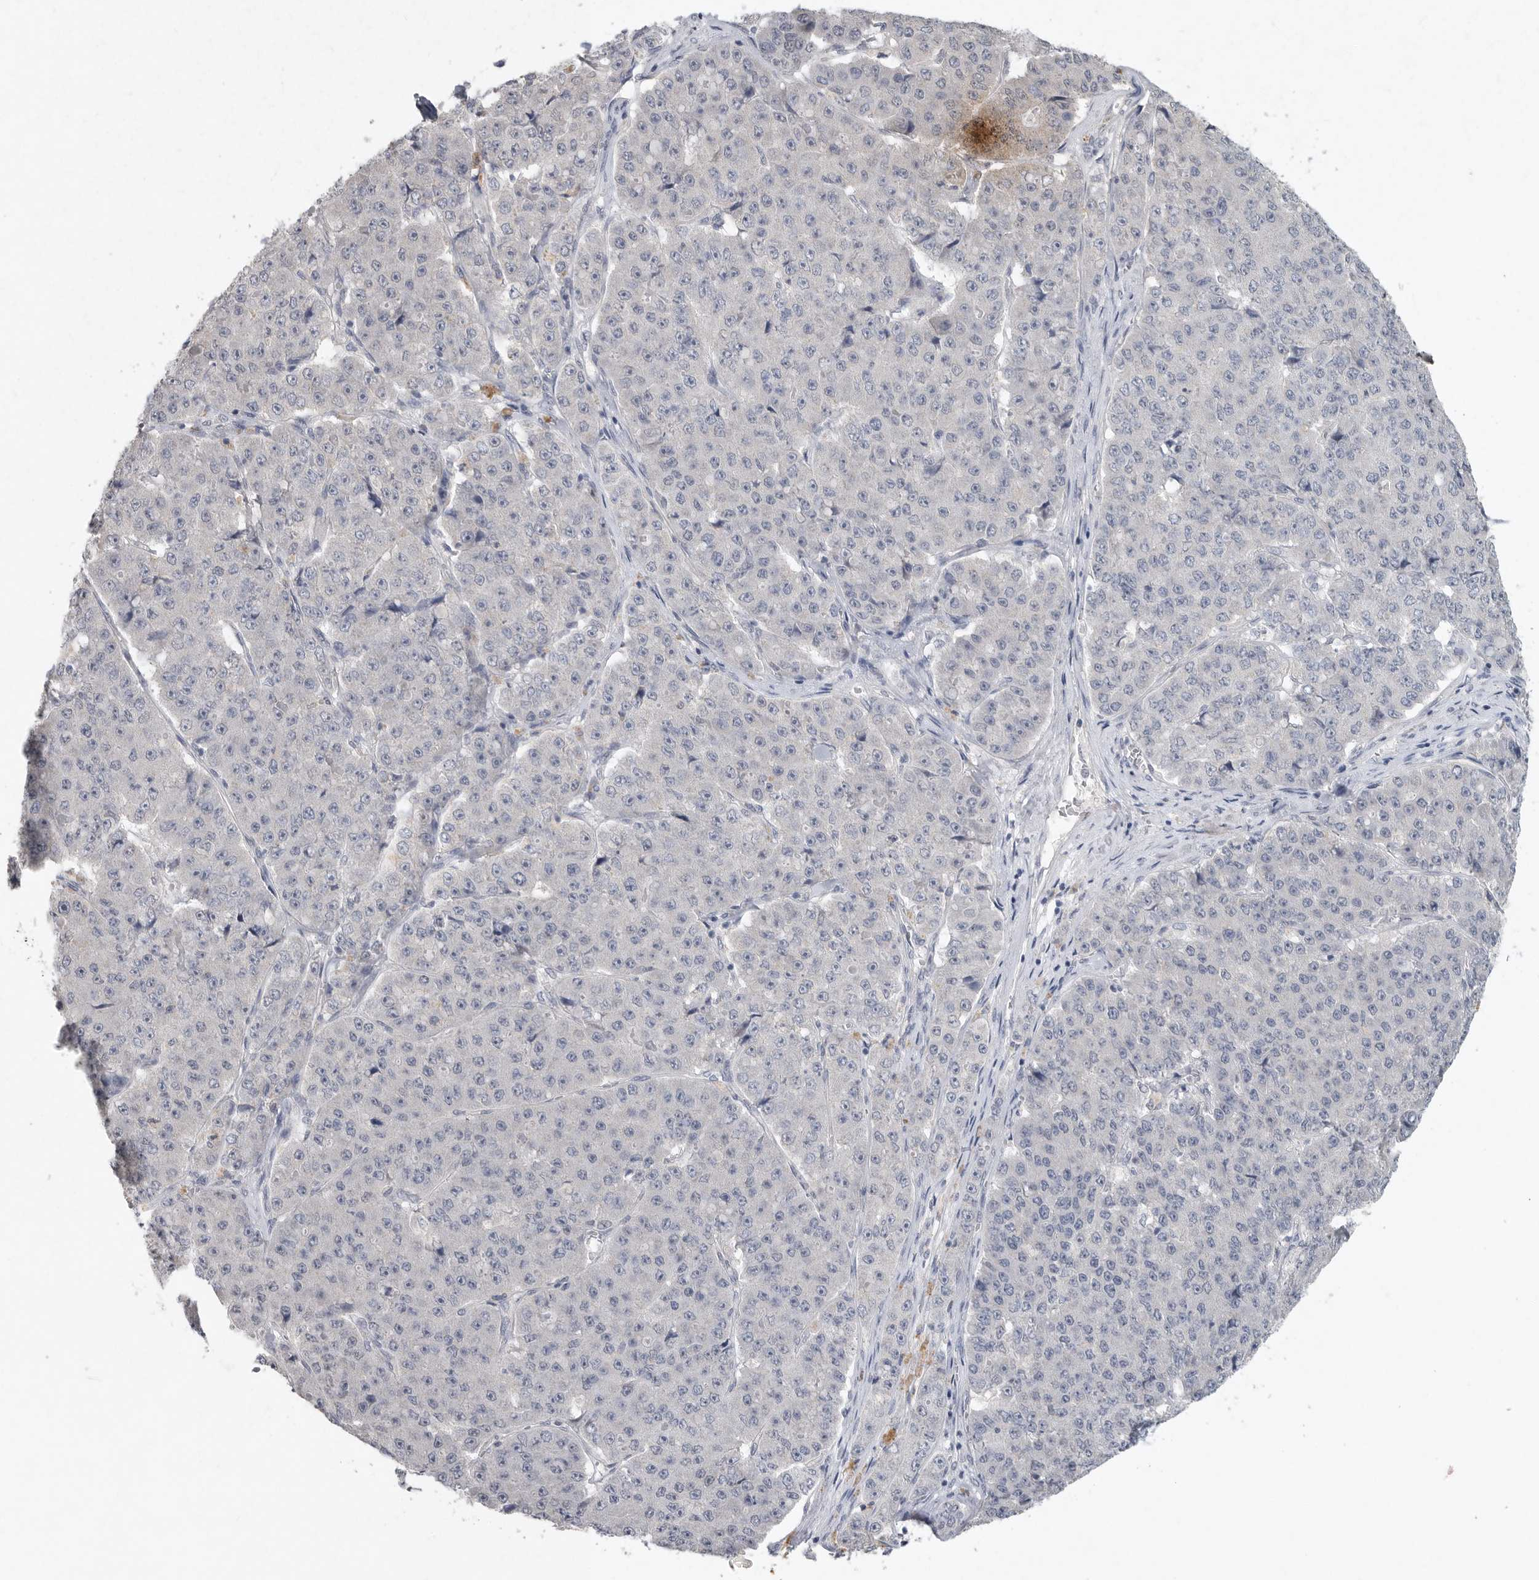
{"staining": {"intensity": "negative", "quantity": "none", "location": "none"}, "tissue": "pancreatic cancer", "cell_type": "Tumor cells", "image_type": "cancer", "snomed": [{"axis": "morphology", "description": "Adenocarcinoma, NOS"}, {"axis": "topography", "description": "Pancreas"}], "caption": "IHC micrograph of neoplastic tissue: pancreatic cancer (adenocarcinoma) stained with DAB exhibits no significant protein positivity in tumor cells.", "gene": "REG4", "patient": {"sex": "male", "age": 50}}